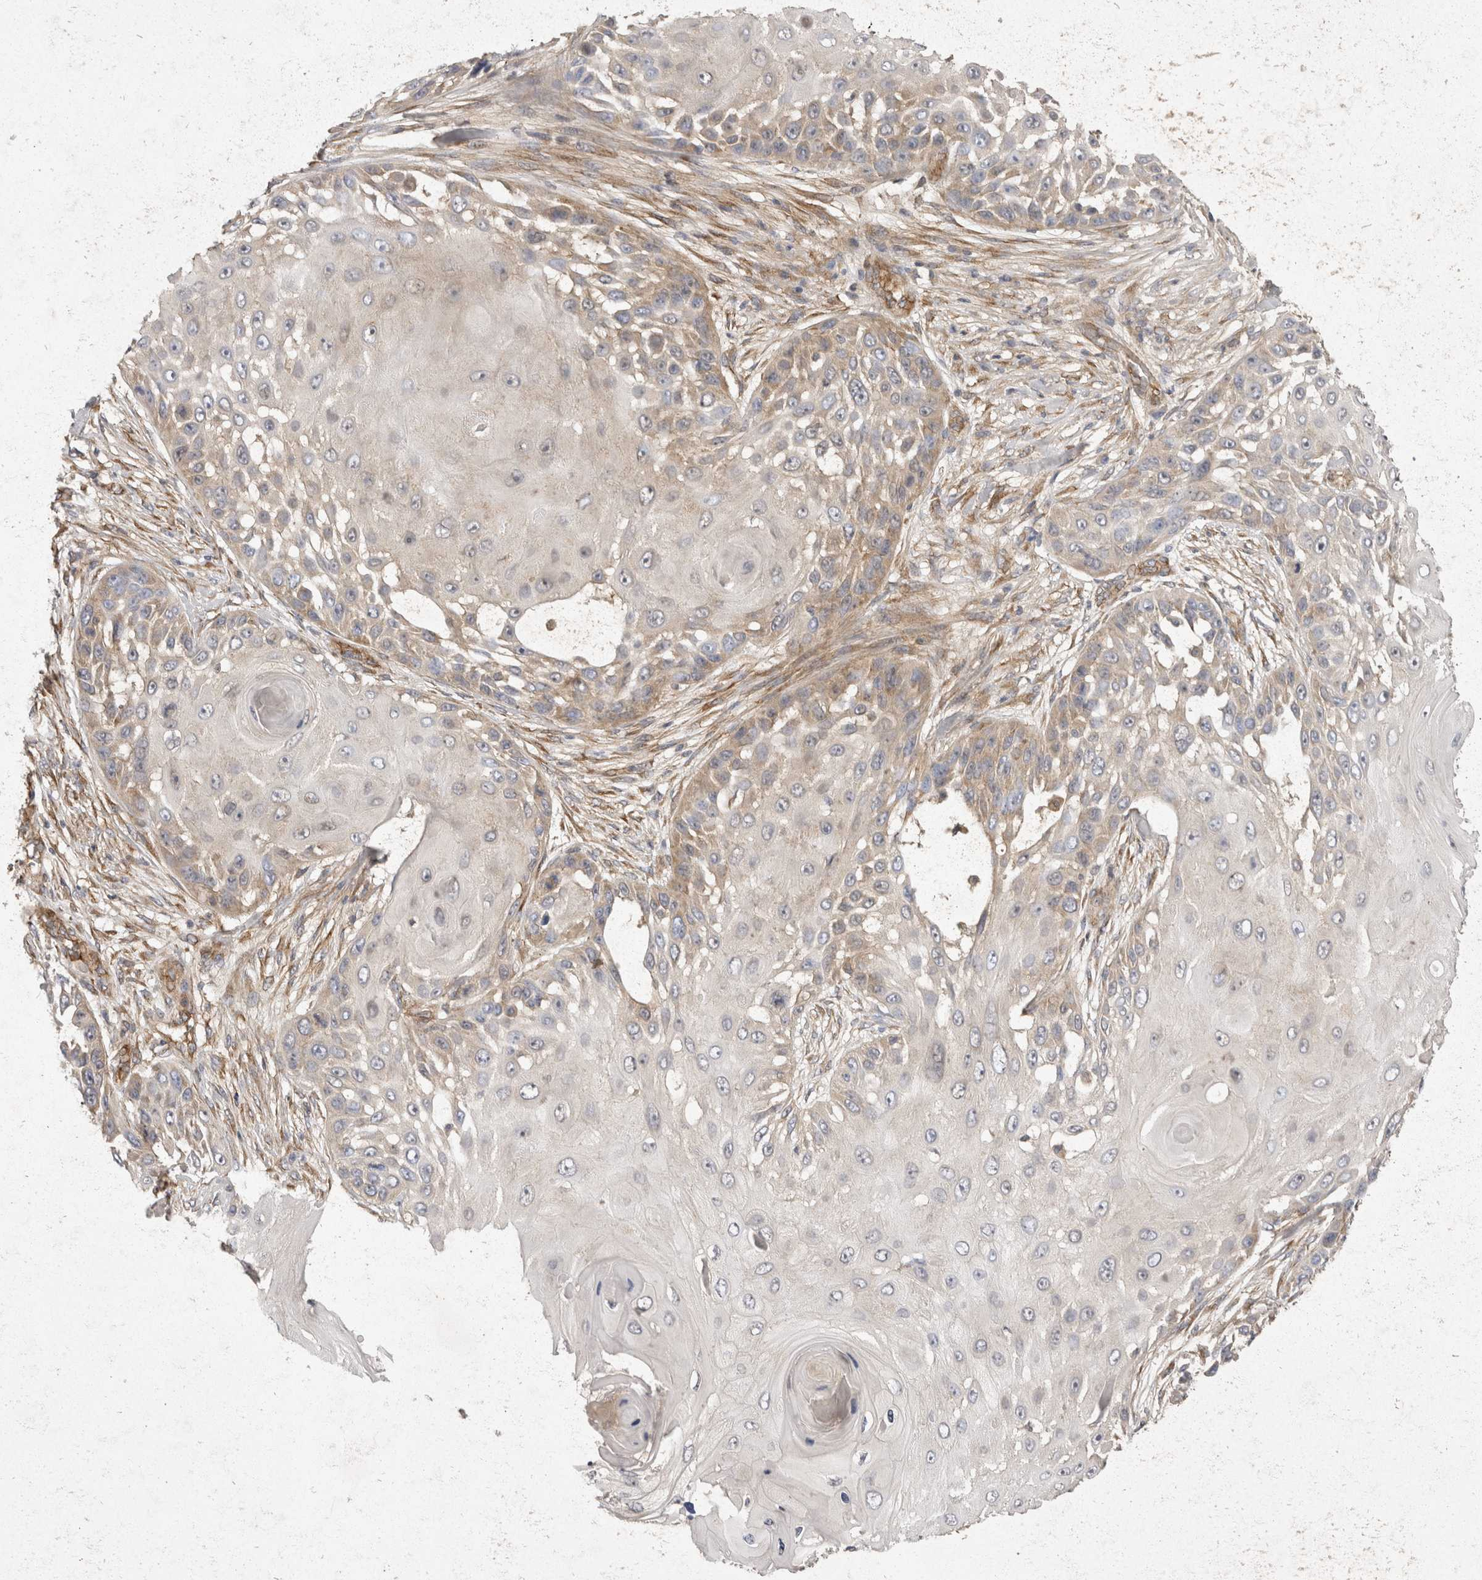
{"staining": {"intensity": "weak", "quantity": "<25%", "location": "cytoplasmic/membranous"}, "tissue": "skin cancer", "cell_type": "Tumor cells", "image_type": "cancer", "snomed": [{"axis": "morphology", "description": "Squamous cell carcinoma, NOS"}, {"axis": "topography", "description": "Skin"}], "caption": "High power microscopy histopathology image of an IHC micrograph of skin cancer (squamous cell carcinoma), revealing no significant staining in tumor cells.", "gene": "EIF4G3", "patient": {"sex": "female", "age": 44}}